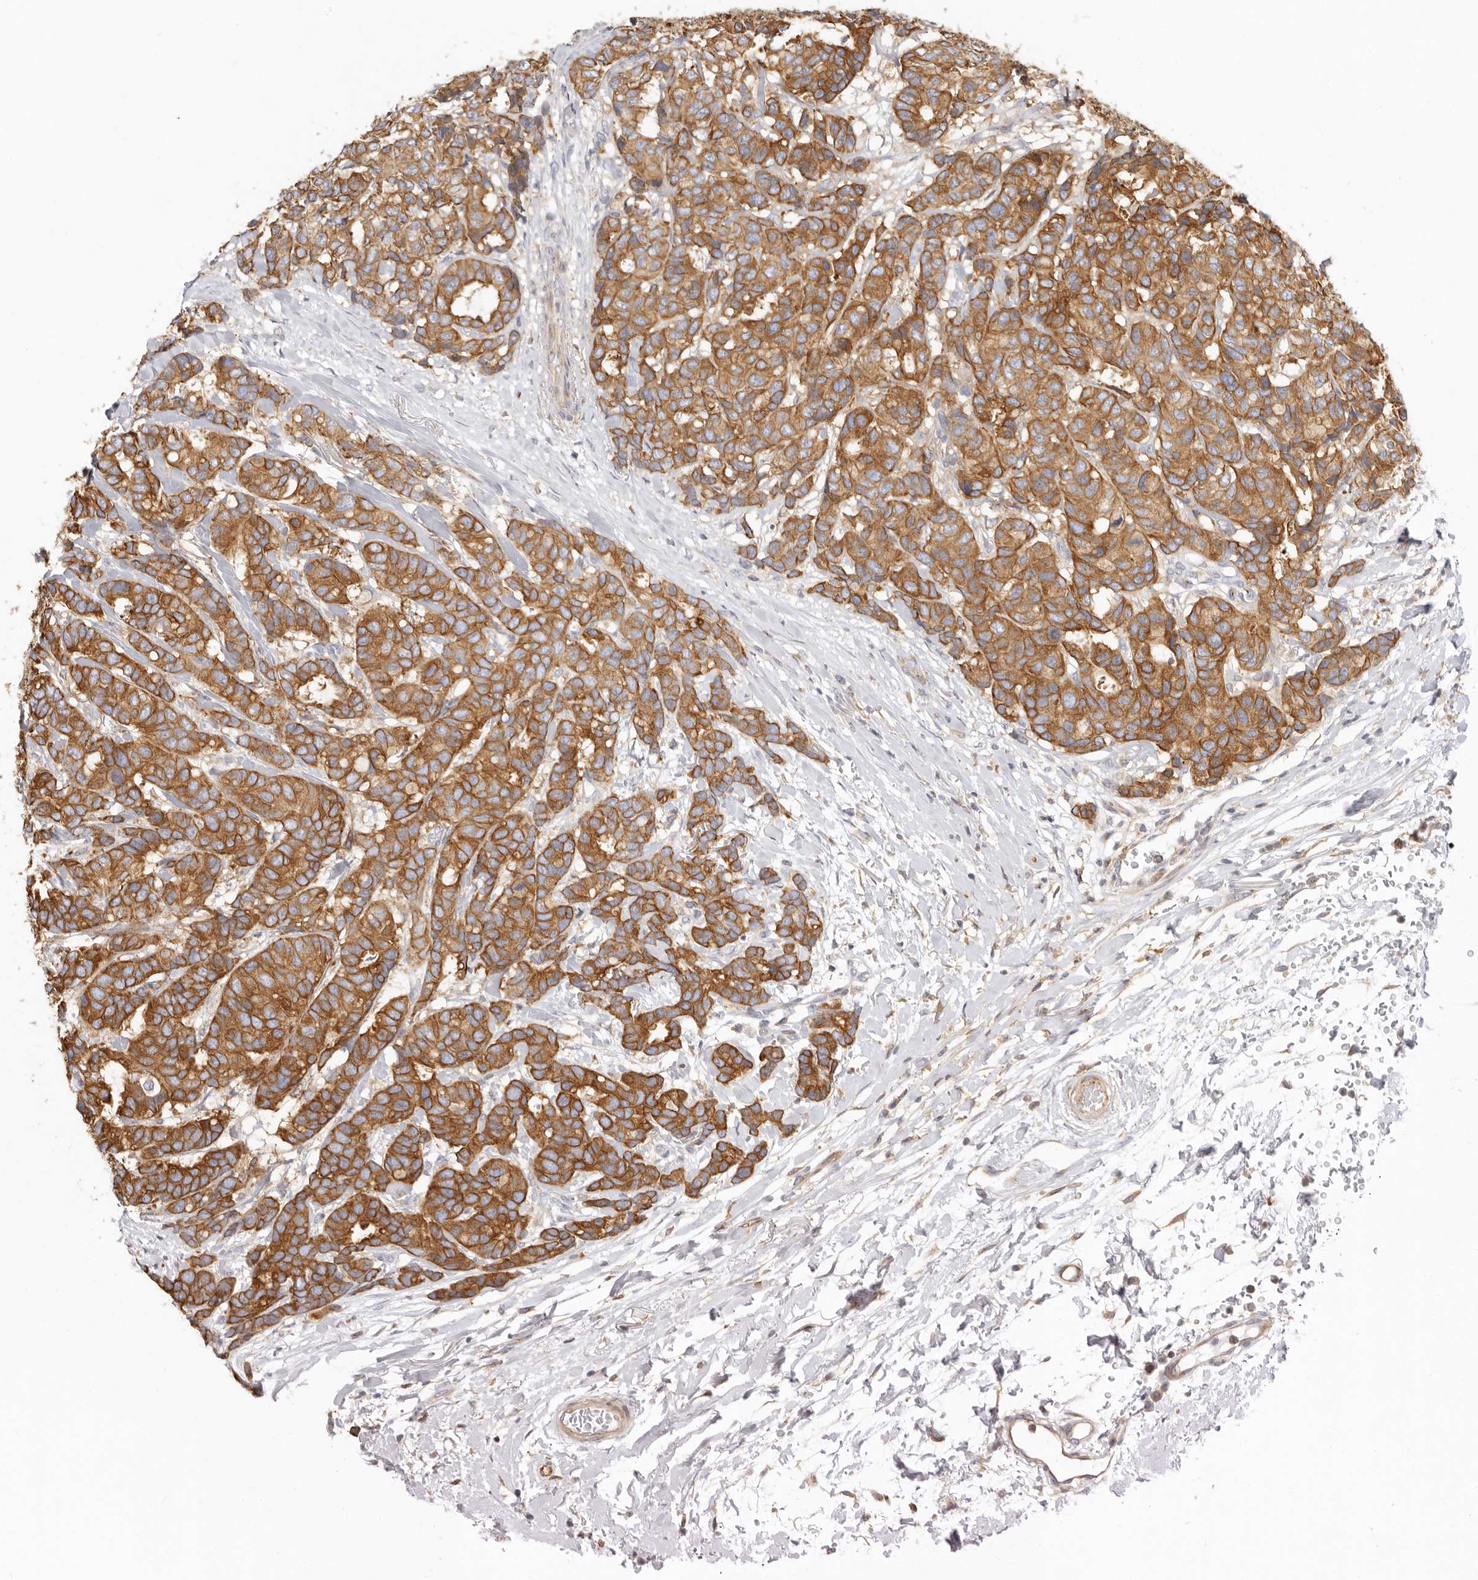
{"staining": {"intensity": "moderate", "quantity": ">75%", "location": "cytoplasmic/membranous"}, "tissue": "breast cancer", "cell_type": "Tumor cells", "image_type": "cancer", "snomed": [{"axis": "morphology", "description": "Duct carcinoma"}, {"axis": "topography", "description": "Breast"}], "caption": "The histopathology image displays immunohistochemical staining of breast cancer (infiltrating ductal carcinoma). There is moderate cytoplasmic/membranous positivity is identified in about >75% of tumor cells.", "gene": "NIBAN1", "patient": {"sex": "female", "age": 87}}